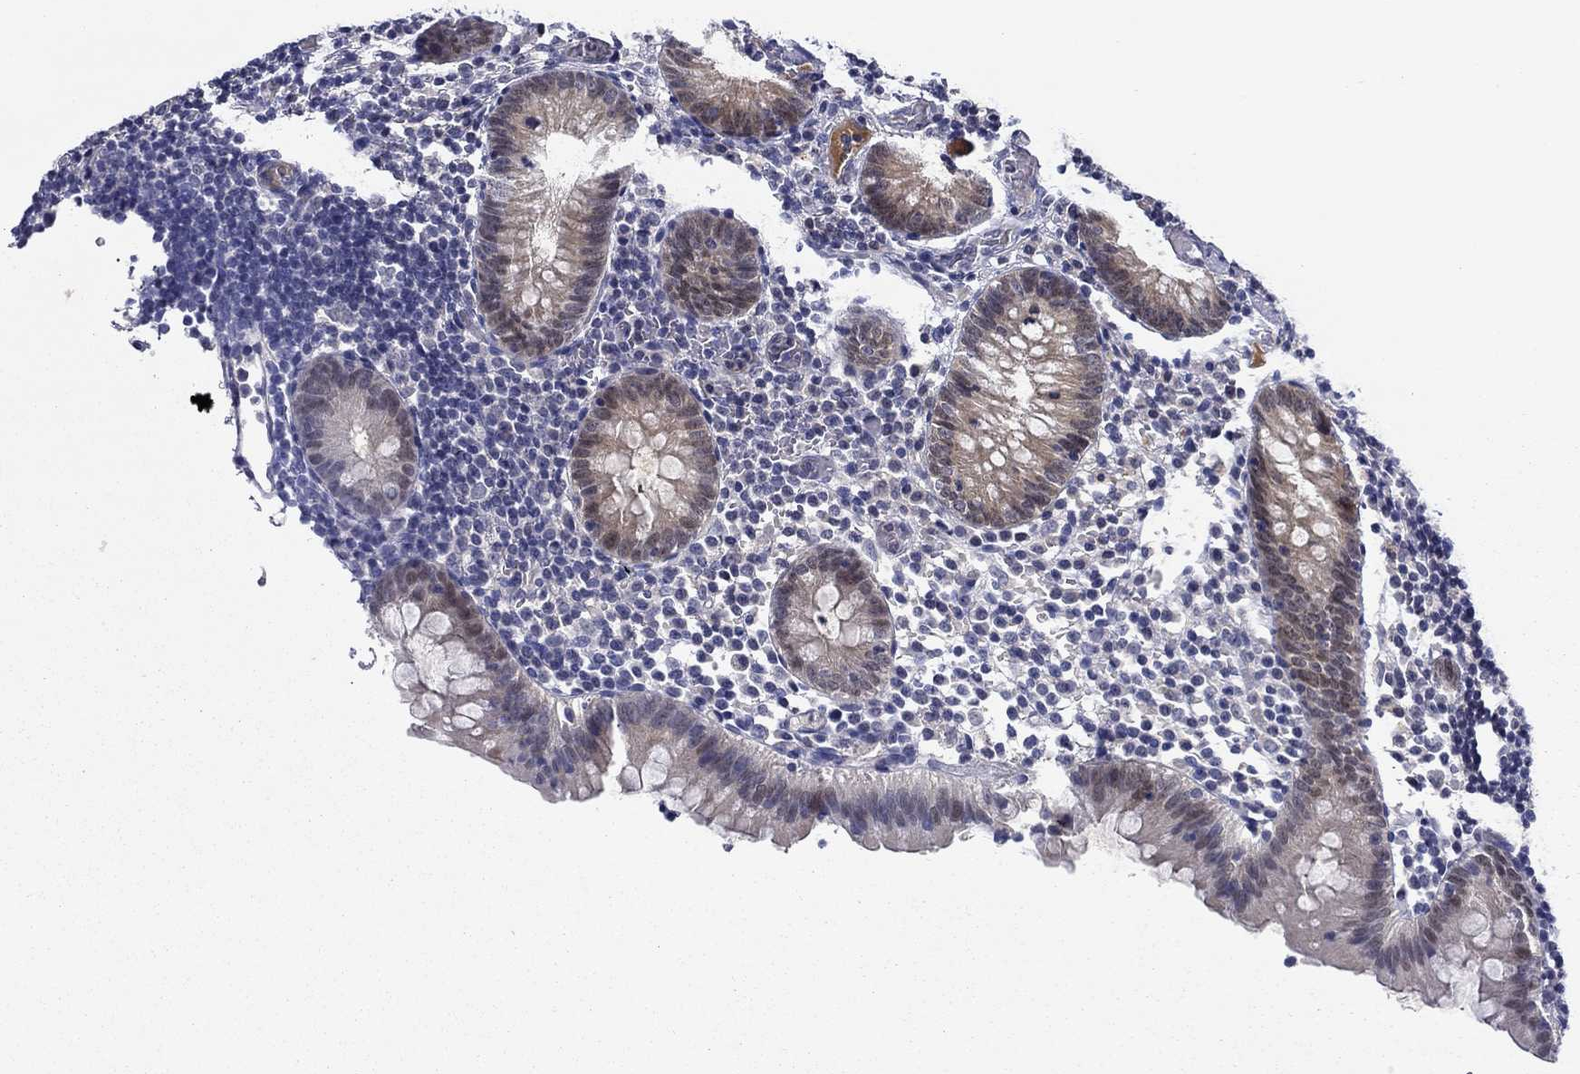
{"staining": {"intensity": "moderate", "quantity": "25%-75%", "location": "cytoplasmic/membranous"}, "tissue": "appendix", "cell_type": "Glandular cells", "image_type": "normal", "snomed": [{"axis": "morphology", "description": "Normal tissue, NOS"}, {"axis": "topography", "description": "Appendix"}], "caption": "Brown immunohistochemical staining in unremarkable appendix exhibits moderate cytoplasmic/membranous expression in approximately 25%-75% of glandular cells.", "gene": "DDTL", "patient": {"sex": "female", "age": 40}}